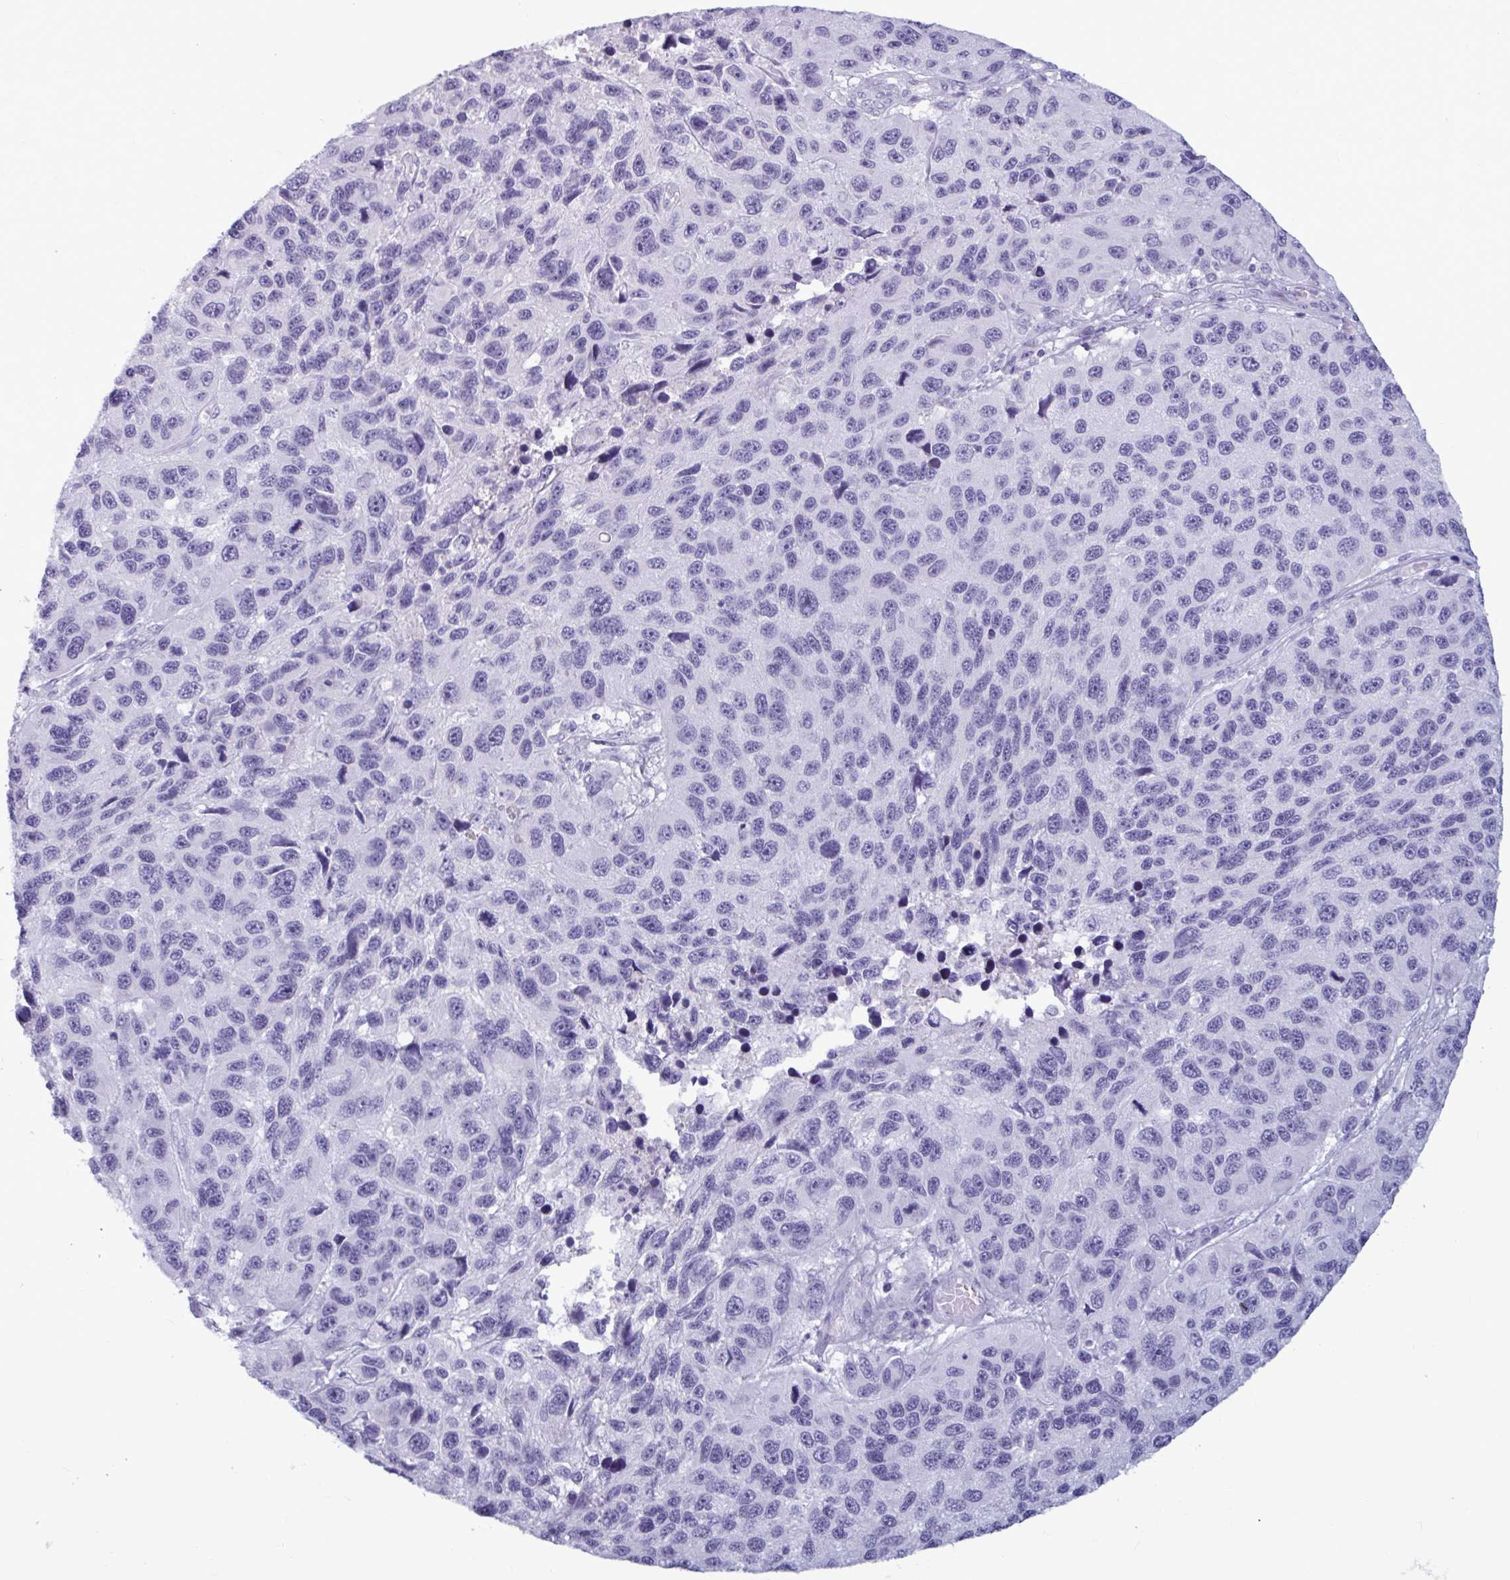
{"staining": {"intensity": "negative", "quantity": "none", "location": "none"}, "tissue": "melanoma", "cell_type": "Tumor cells", "image_type": "cancer", "snomed": [{"axis": "morphology", "description": "Malignant melanoma, NOS"}, {"axis": "topography", "description": "Skin"}], "caption": "Tumor cells are negative for brown protein staining in melanoma.", "gene": "BBS10", "patient": {"sex": "male", "age": 53}}